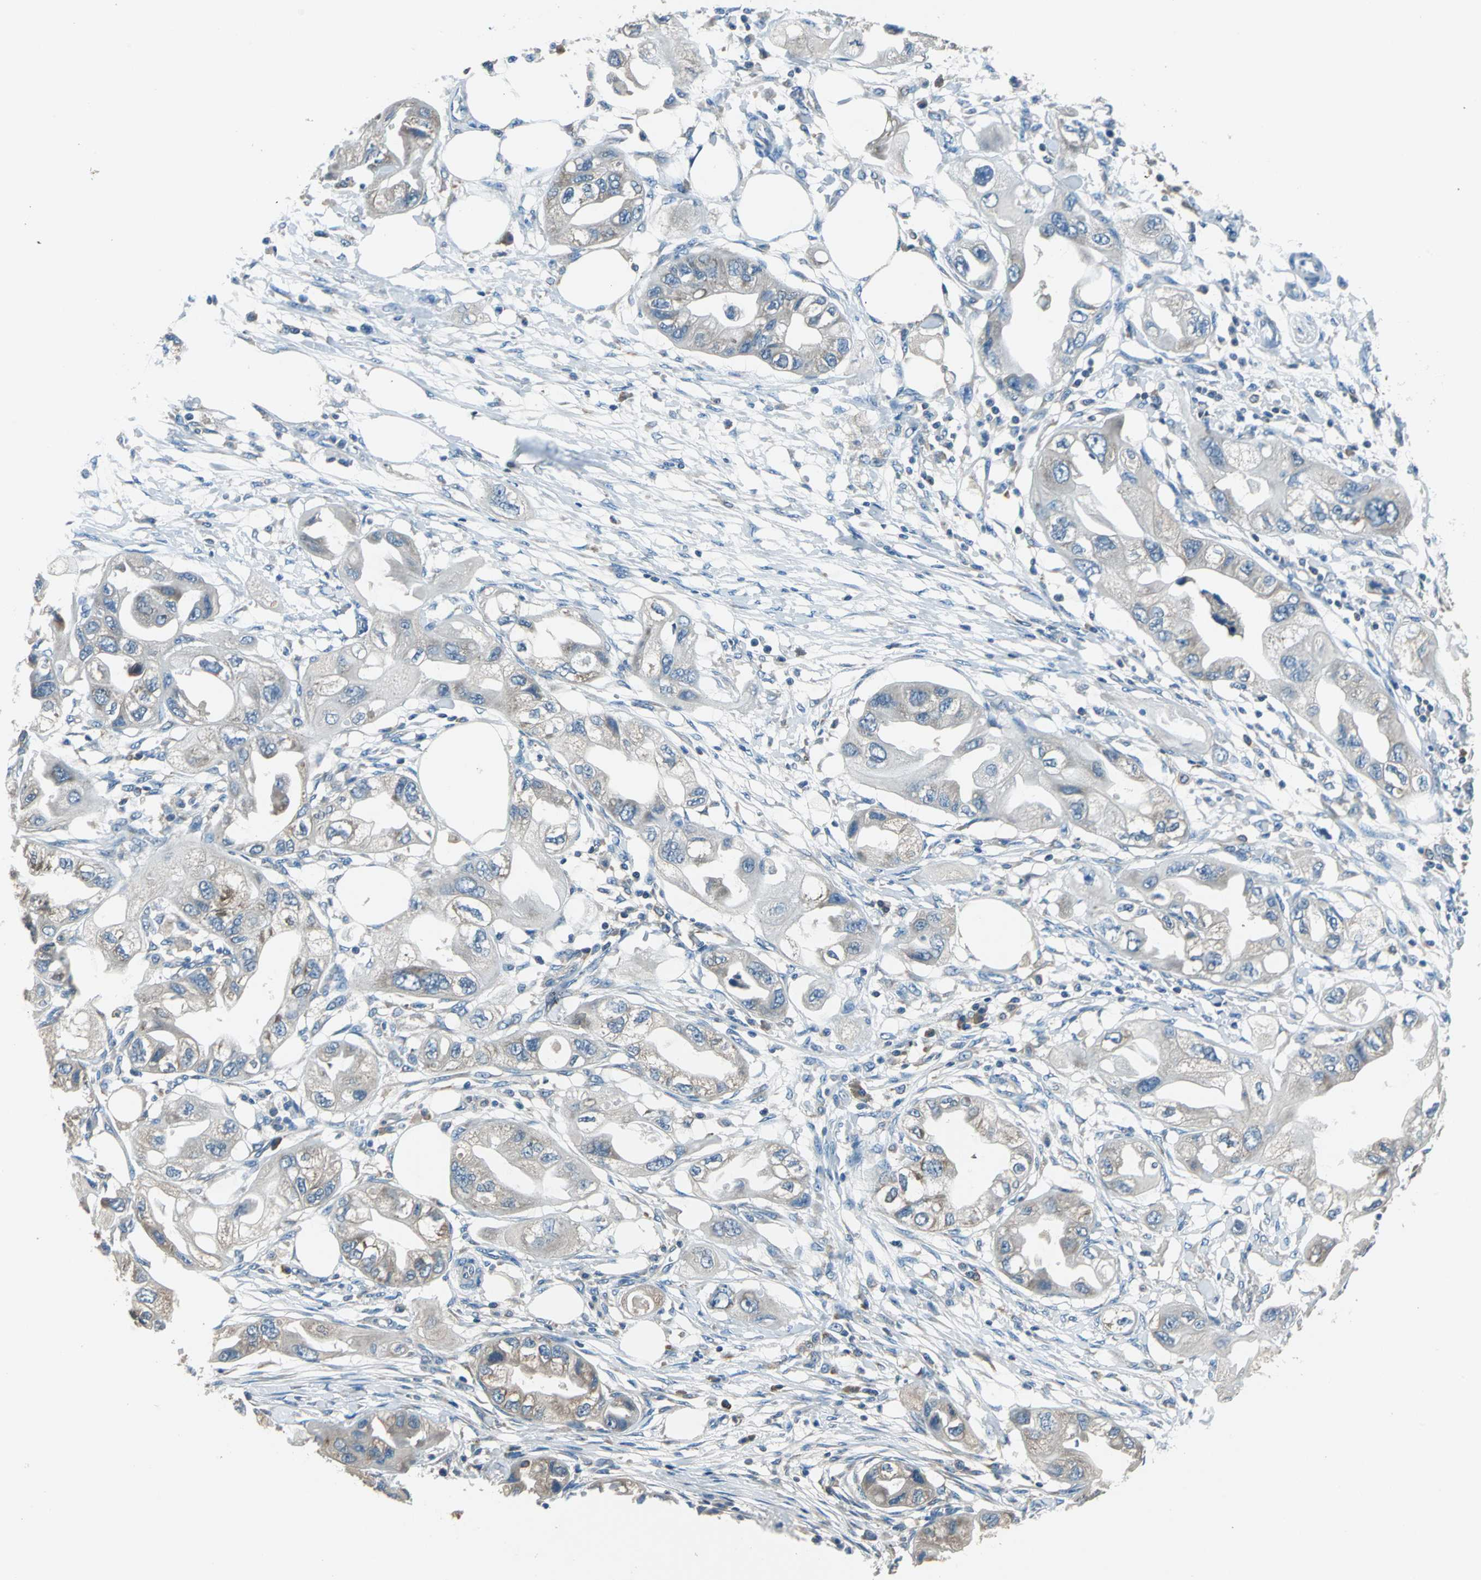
{"staining": {"intensity": "weak", "quantity": "<25%", "location": "cytoplasmic/membranous"}, "tissue": "endometrial cancer", "cell_type": "Tumor cells", "image_type": "cancer", "snomed": [{"axis": "morphology", "description": "Adenocarcinoma, NOS"}, {"axis": "topography", "description": "Endometrium"}], "caption": "Endometrial adenocarcinoma stained for a protein using immunohistochemistry shows no staining tumor cells.", "gene": "PRKCA", "patient": {"sex": "female", "age": 67}}